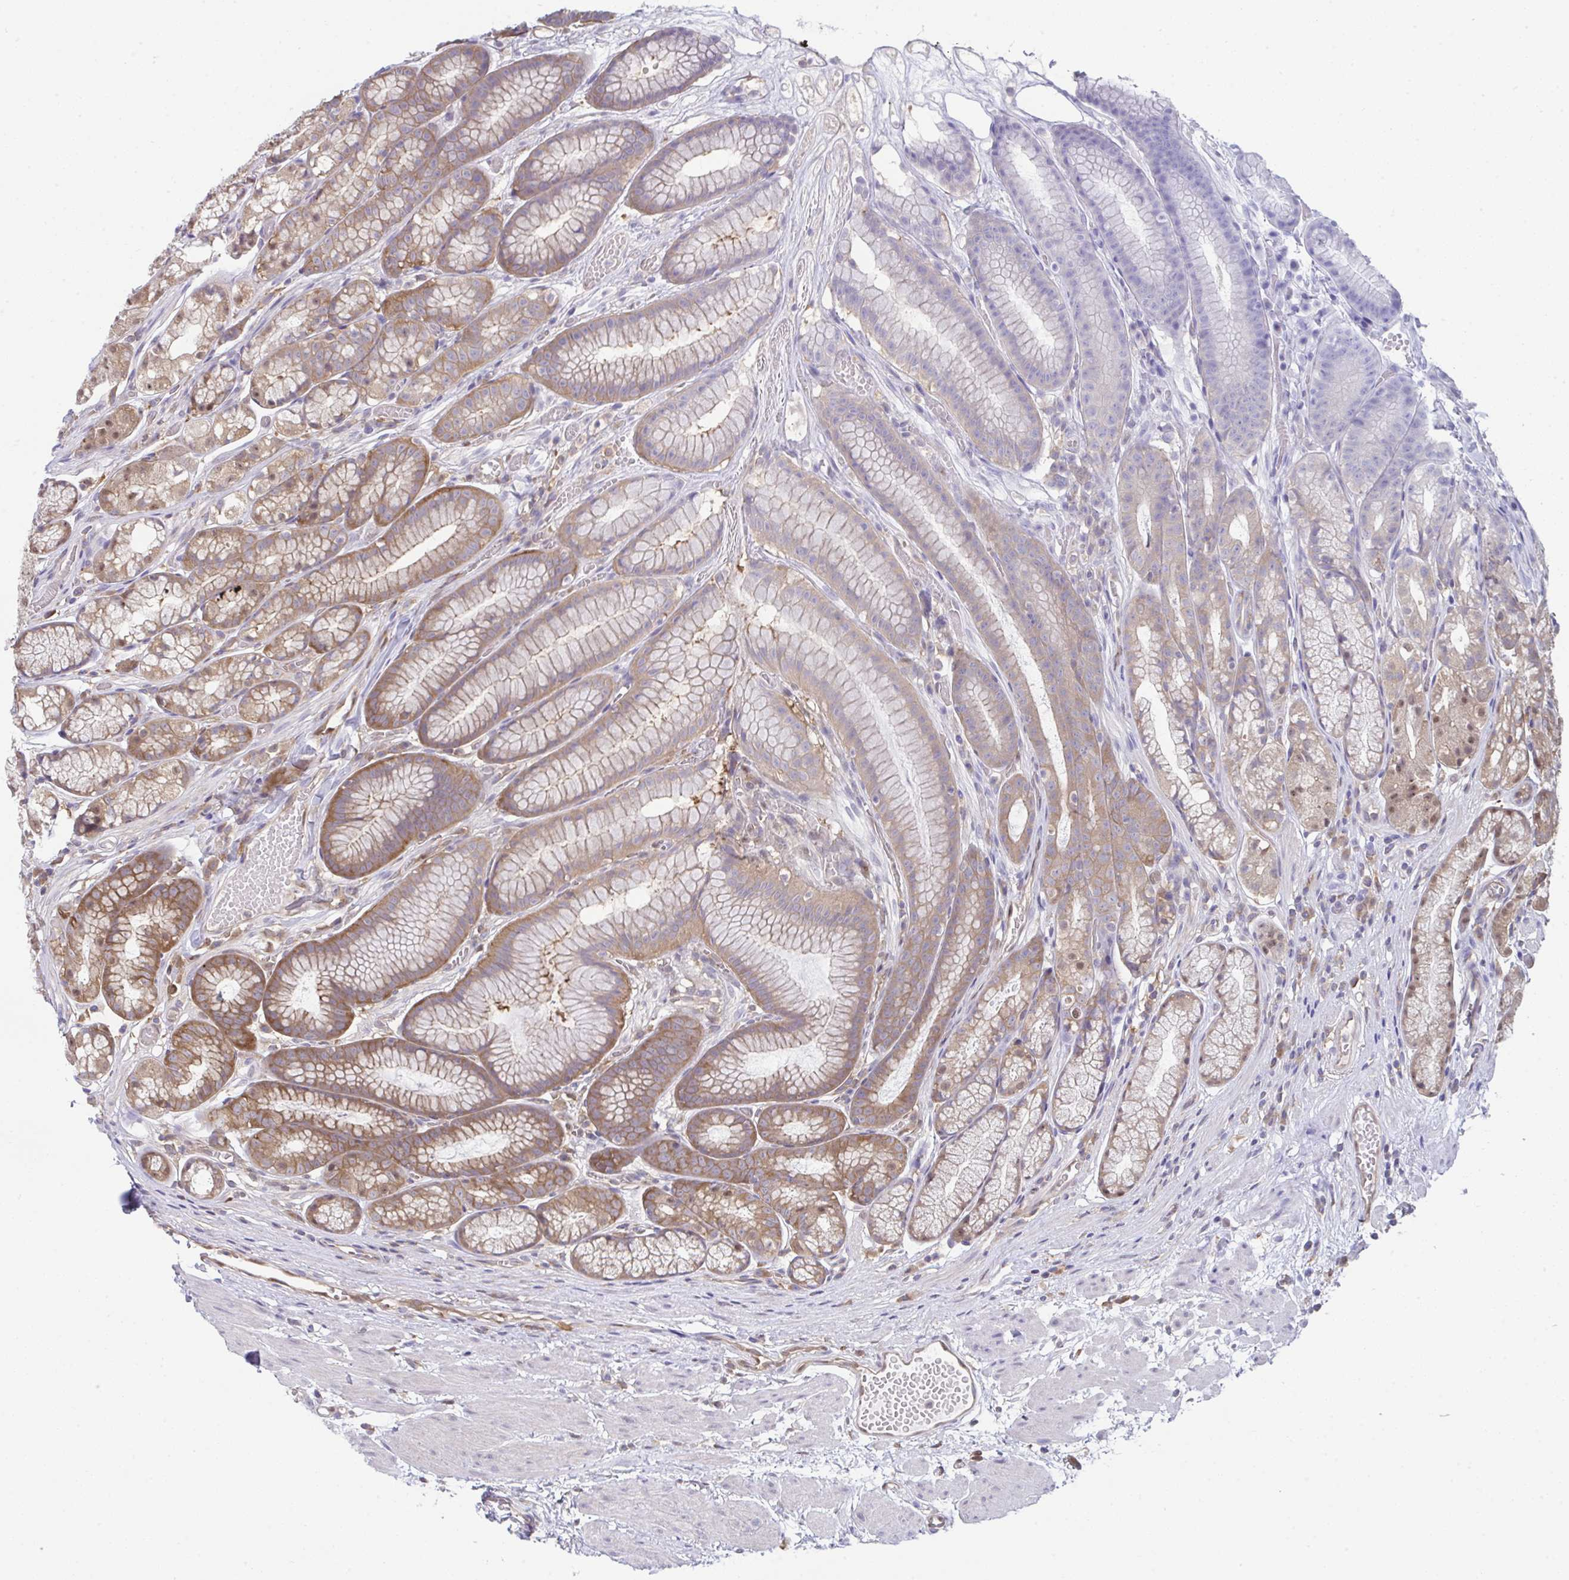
{"staining": {"intensity": "moderate", "quantity": "25%-75%", "location": "cytoplasmic/membranous,nuclear"}, "tissue": "stomach", "cell_type": "Glandular cells", "image_type": "normal", "snomed": [{"axis": "morphology", "description": "Normal tissue, NOS"}, {"axis": "topography", "description": "Smooth muscle"}, {"axis": "topography", "description": "Stomach"}], "caption": "Brown immunohistochemical staining in unremarkable human stomach exhibits moderate cytoplasmic/membranous,nuclear staining in approximately 25%-75% of glandular cells.", "gene": "ALDH16A1", "patient": {"sex": "male", "age": 70}}